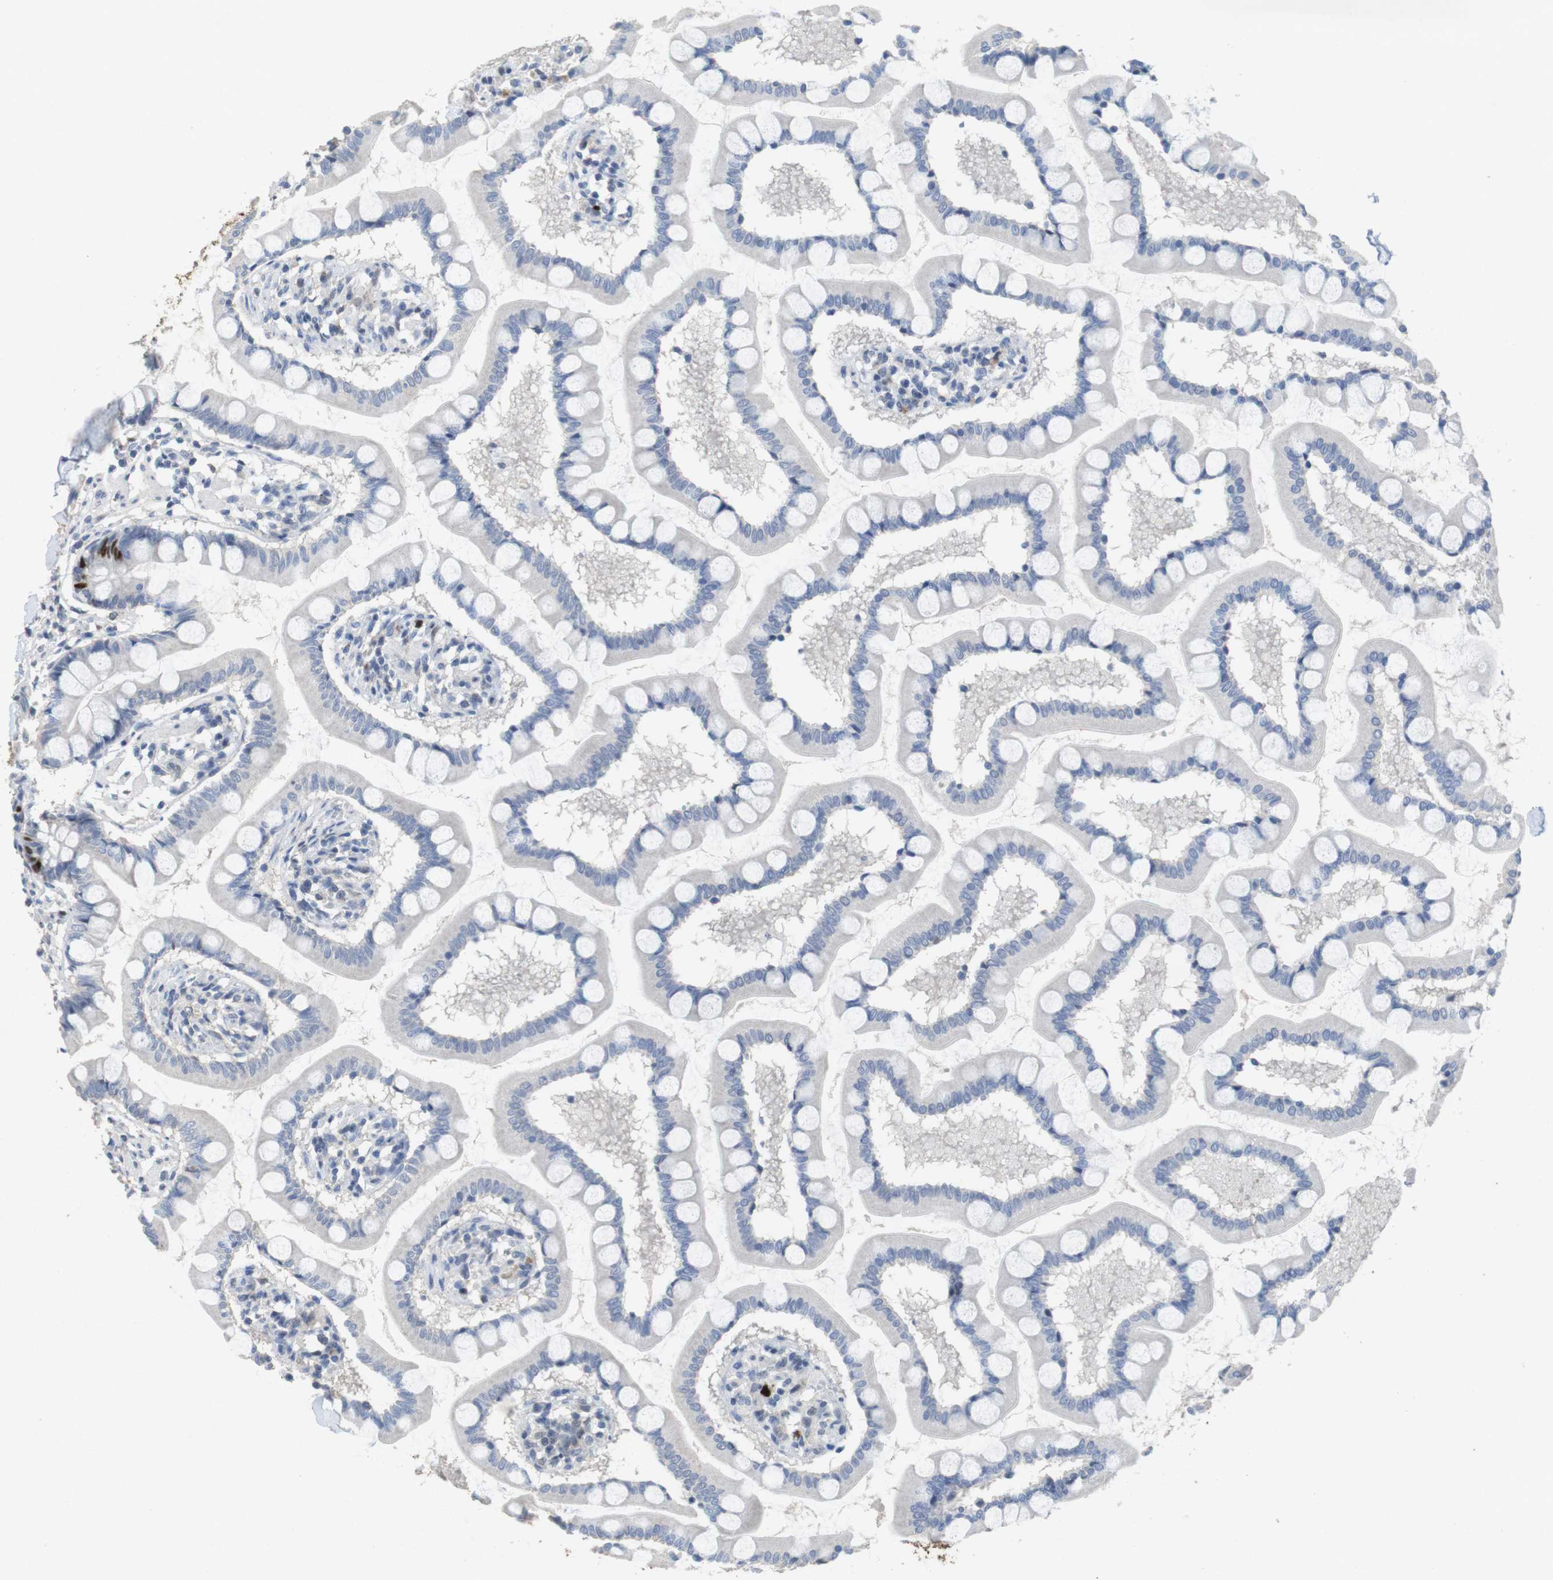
{"staining": {"intensity": "strong", "quantity": "<25%", "location": "nuclear"}, "tissue": "small intestine", "cell_type": "Glandular cells", "image_type": "normal", "snomed": [{"axis": "morphology", "description": "Normal tissue, NOS"}, {"axis": "topography", "description": "Small intestine"}], "caption": "Small intestine stained with a brown dye reveals strong nuclear positive staining in about <25% of glandular cells.", "gene": "KPNA2", "patient": {"sex": "male", "age": 41}}